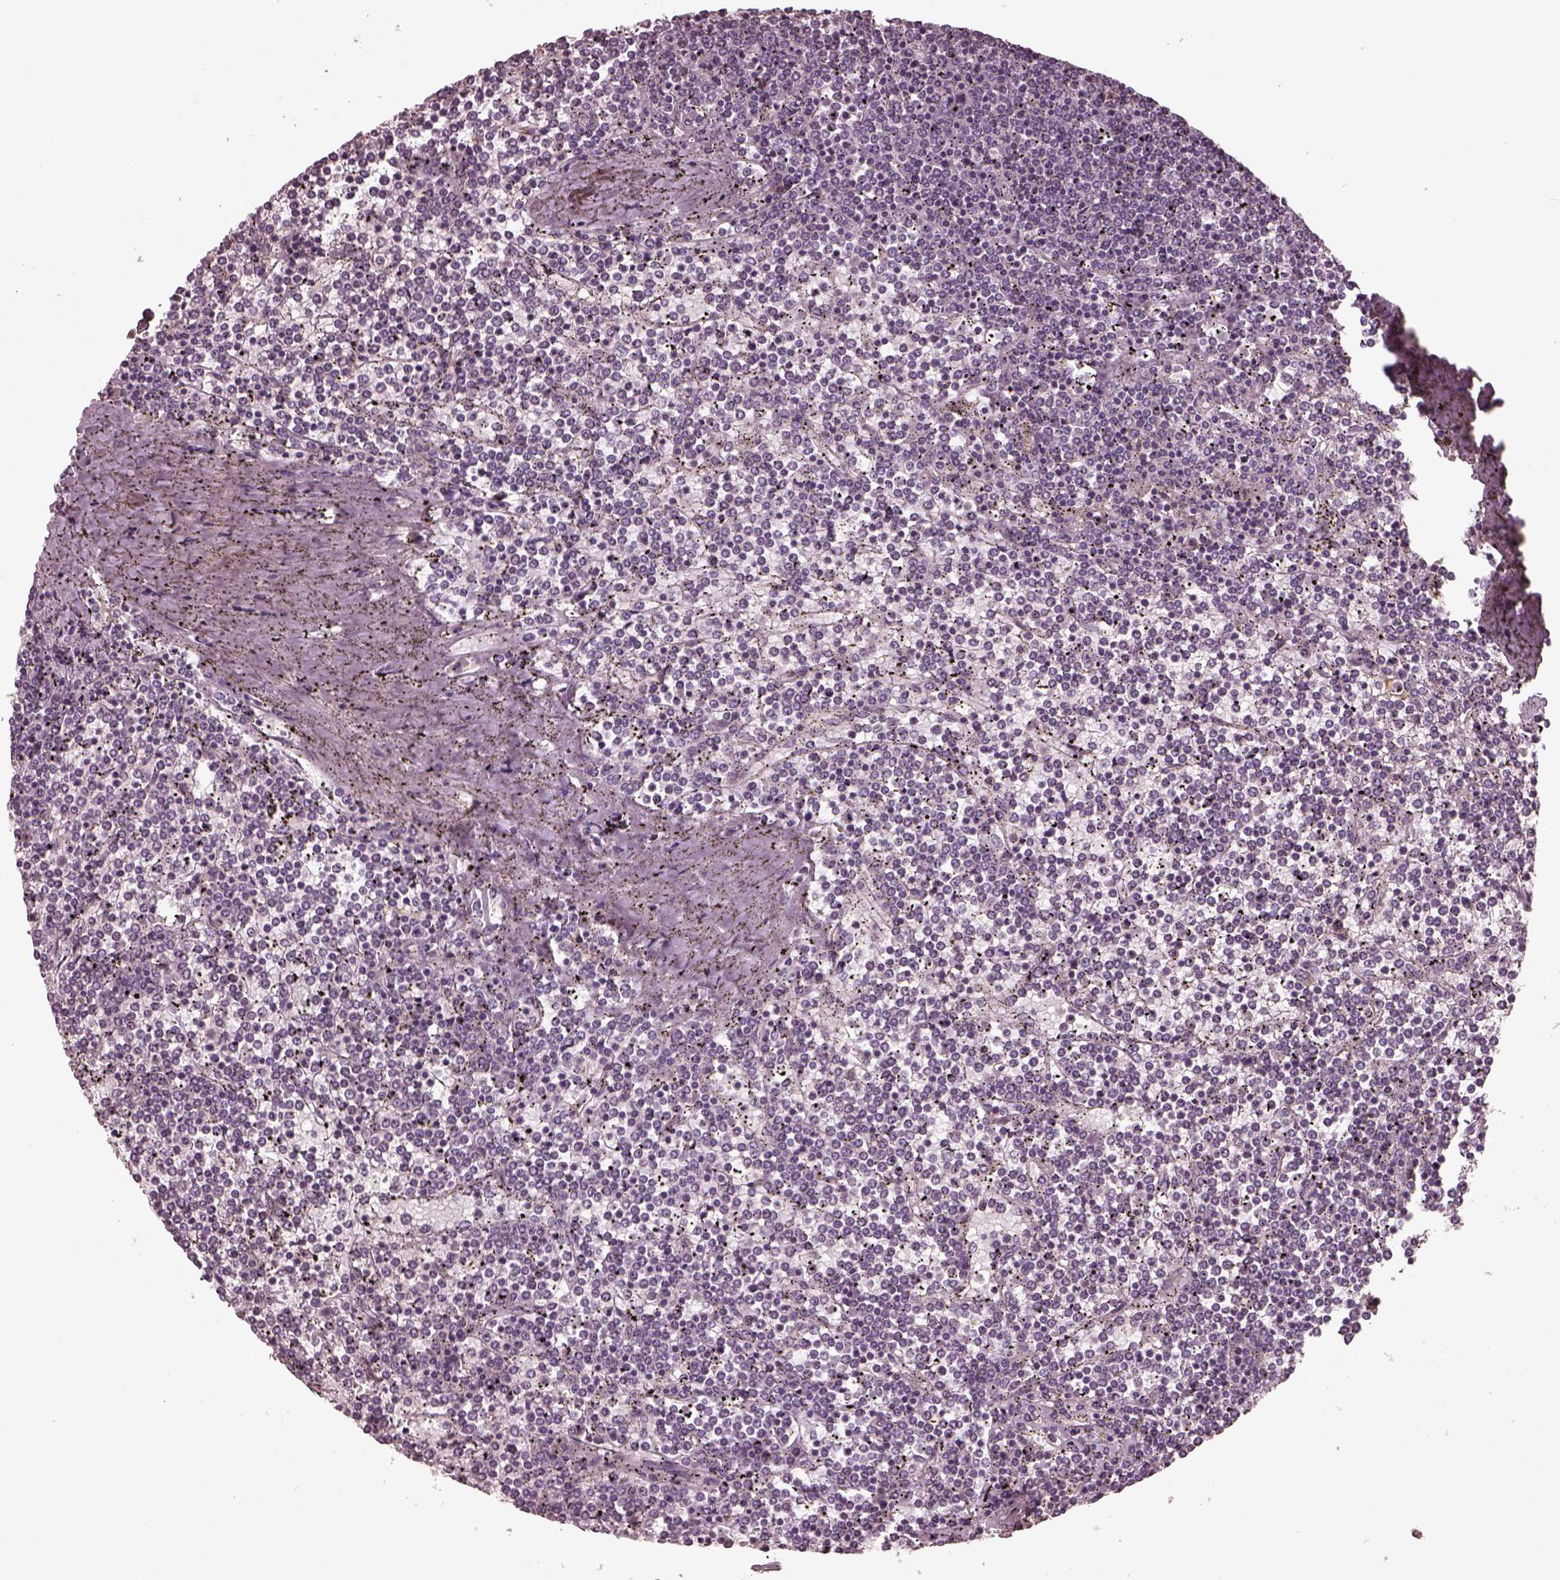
{"staining": {"intensity": "negative", "quantity": "none", "location": "none"}, "tissue": "lymphoma", "cell_type": "Tumor cells", "image_type": "cancer", "snomed": [{"axis": "morphology", "description": "Malignant lymphoma, non-Hodgkin's type, Low grade"}, {"axis": "topography", "description": "Spleen"}], "caption": "Image shows no protein expression in tumor cells of malignant lymphoma, non-Hodgkin's type (low-grade) tissue. The staining was performed using DAB to visualize the protein expression in brown, while the nuclei were stained in blue with hematoxylin (Magnification: 20x).", "gene": "OPTC", "patient": {"sex": "female", "age": 19}}